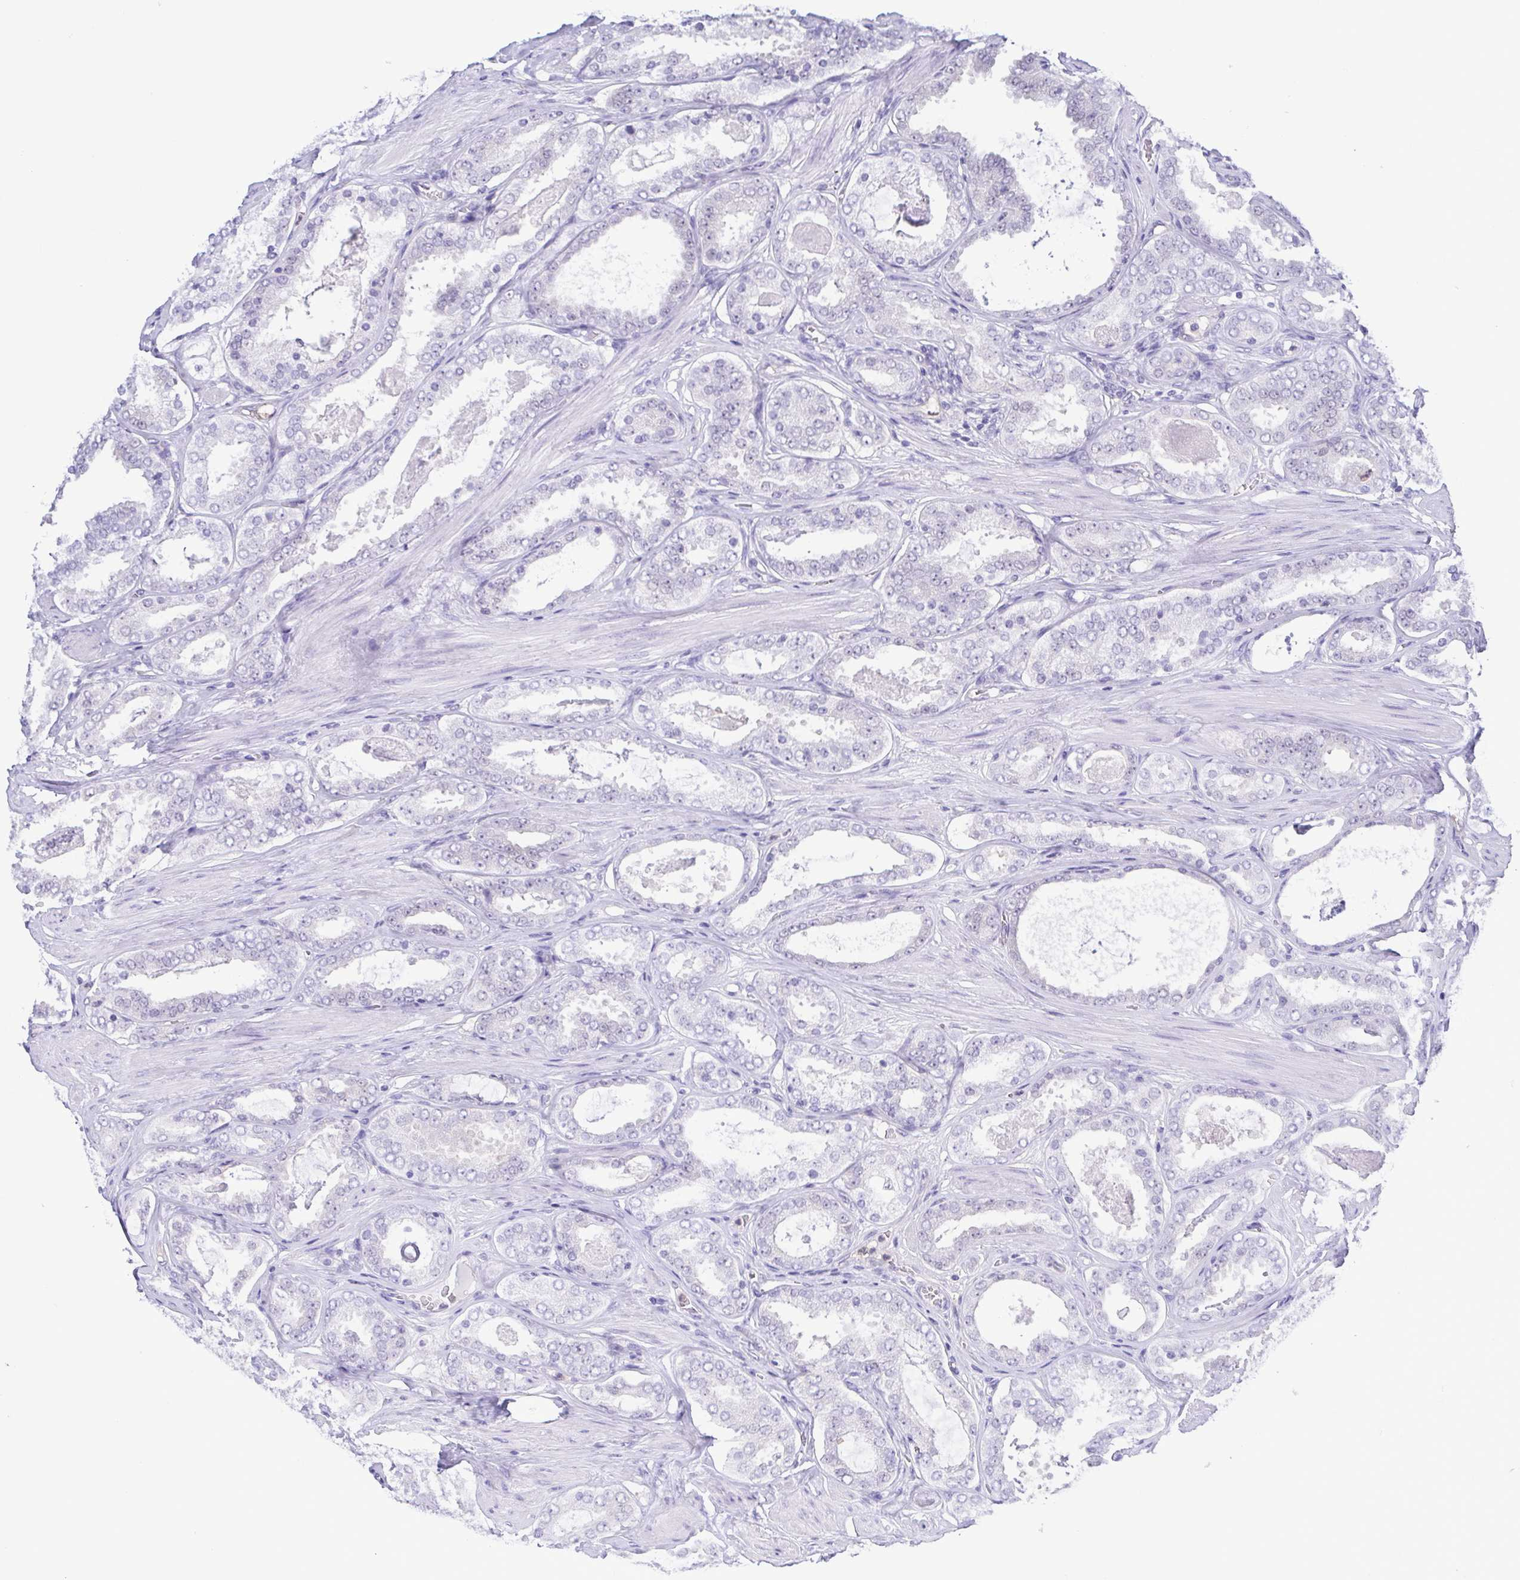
{"staining": {"intensity": "negative", "quantity": "none", "location": "none"}, "tissue": "prostate cancer", "cell_type": "Tumor cells", "image_type": "cancer", "snomed": [{"axis": "morphology", "description": "Adenocarcinoma, High grade"}, {"axis": "topography", "description": "Prostate"}], "caption": "Micrograph shows no significant protein positivity in tumor cells of prostate high-grade adenocarcinoma.", "gene": "LDHC", "patient": {"sex": "male", "age": 63}}